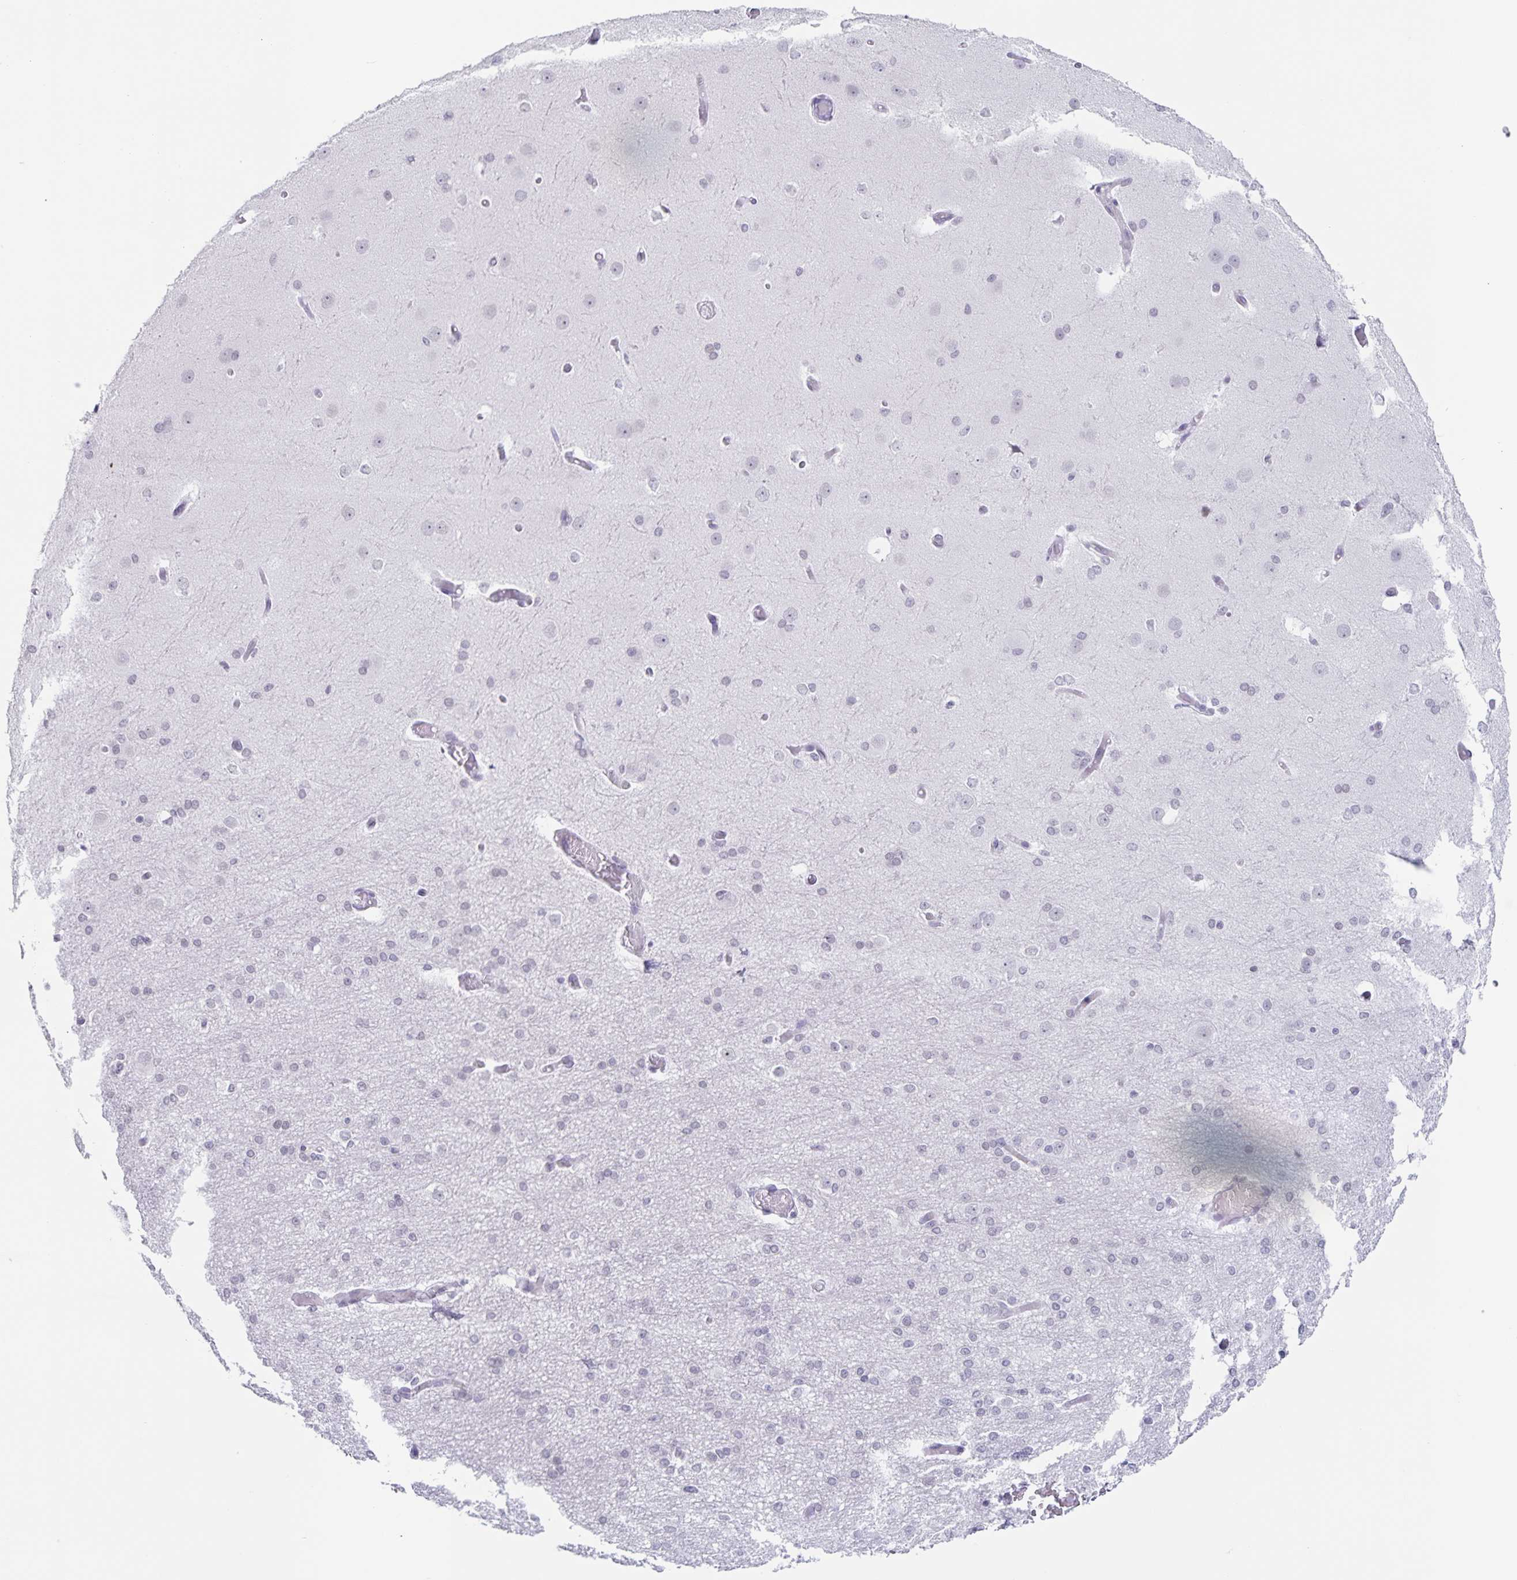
{"staining": {"intensity": "negative", "quantity": "none", "location": "none"}, "tissue": "cerebral cortex", "cell_type": "Endothelial cells", "image_type": "normal", "snomed": [{"axis": "morphology", "description": "Normal tissue, NOS"}, {"axis": "morphology", "description": "Inflammation, NOS"}, {"axis": "topography", "description": "Cerebral cortex"}], "caption": "Endothelial cells are negative for brown protein staining in normal cerebral cortex. The staining was performed using DAB (3,3'-diaminobenzidine) to visualize the protein expression in brown, while the nuclei were stained in blue with hematoxylin (Magnification: 20x).", "gene": "LCE6A", "patient": {"sex": "male", "age": 6}}